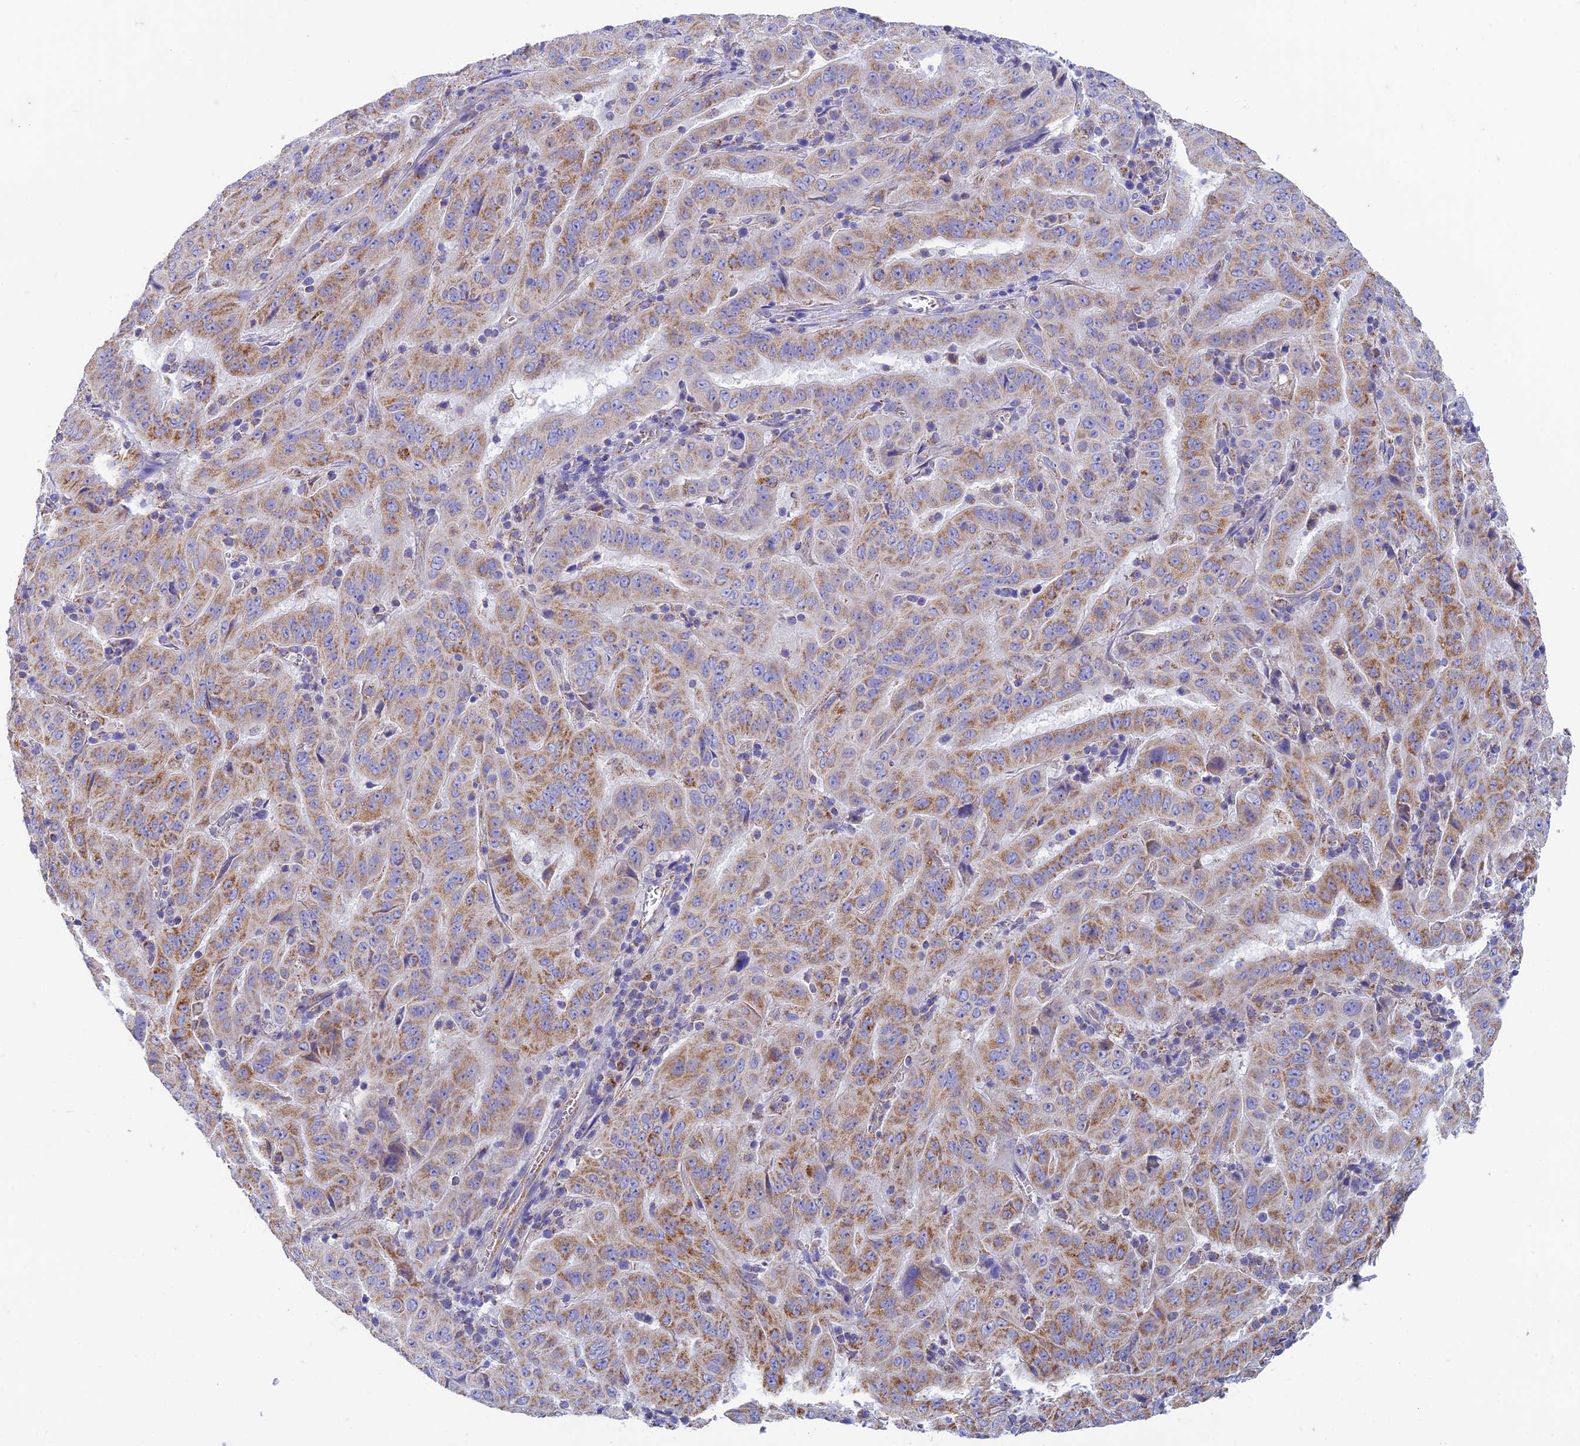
{"staining": {"intensity": "moderate", "quantity": ">75%", "location": "cytoplasmic/membranous"}, "tissue": "pancreatic cancer", "cell_type": "Tumor cells", "image_type": "cancer", "snomed": [{"axis": "morphology", "description": "Adenocarcinoma, NOS"}, {"axis": "topography", "description": "Pancreas"}], "caption": "Immunohistochemistry image of pancreatic adenocarcinoma stained for a protein (brown), which exhibits medium levels of moderate cytoplasmic/membranous staining in about >75% of tumor cells.", "gene": "ZNF181", "patient": {"sex": "male", "age": 63}}